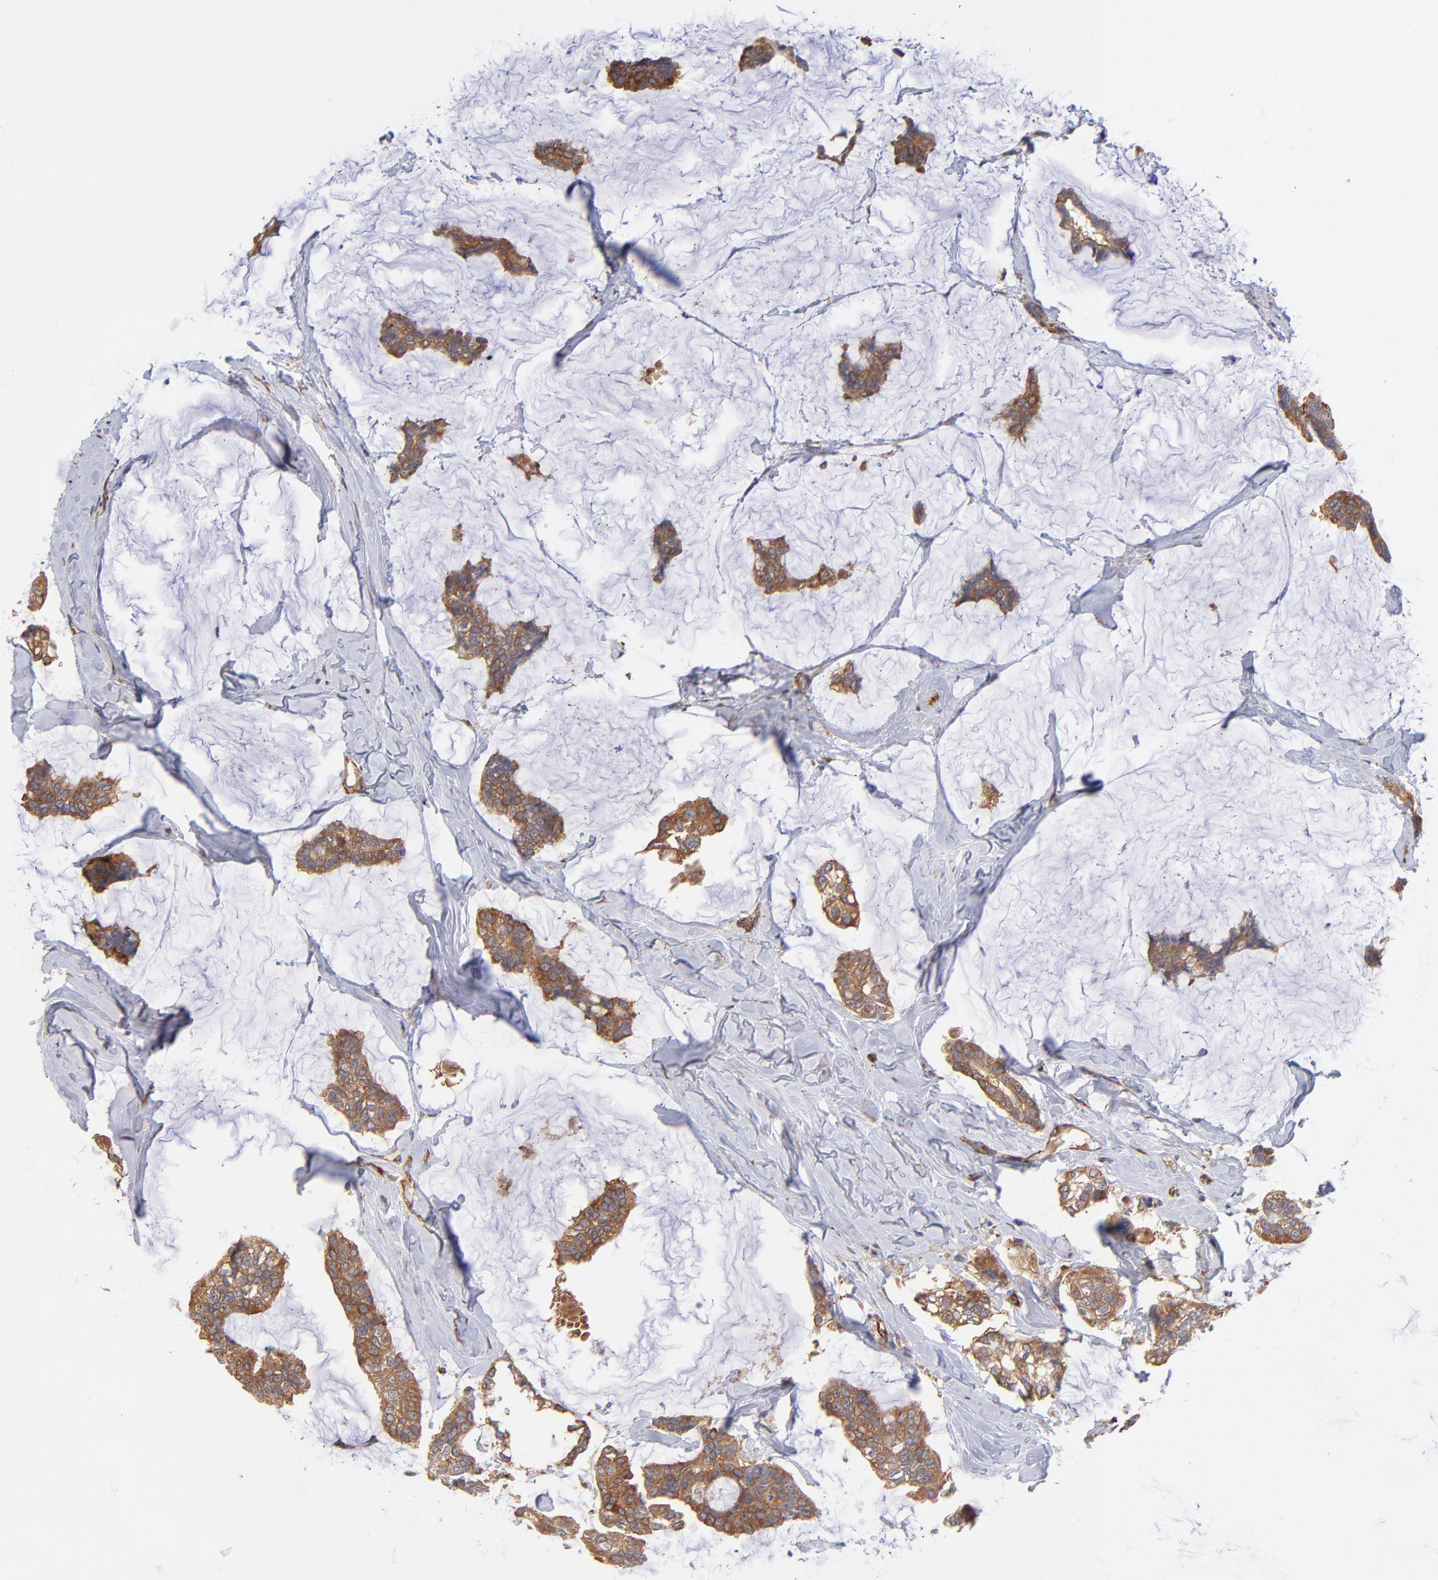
{"staining": {"intensity": "moderate", "quantity": ">75%", "location": "cytoplasmic/membranous"}, "tissue": "breast cancer", "cell_type": "Tumor cells", "image_type": "cancer", "snomed": [{"axis": "morphology", "description": "Duct carcinoma"}, {"axis": "topography", "description": "Breast"}], "caption": "Moderate cytoplasmic/membranous positivity is present in approximately >75% of tumor cells in breast cancer (intraductal carcinoma).", "gene": "ASB7", "patient": {"sex": "female", "age": 93}}